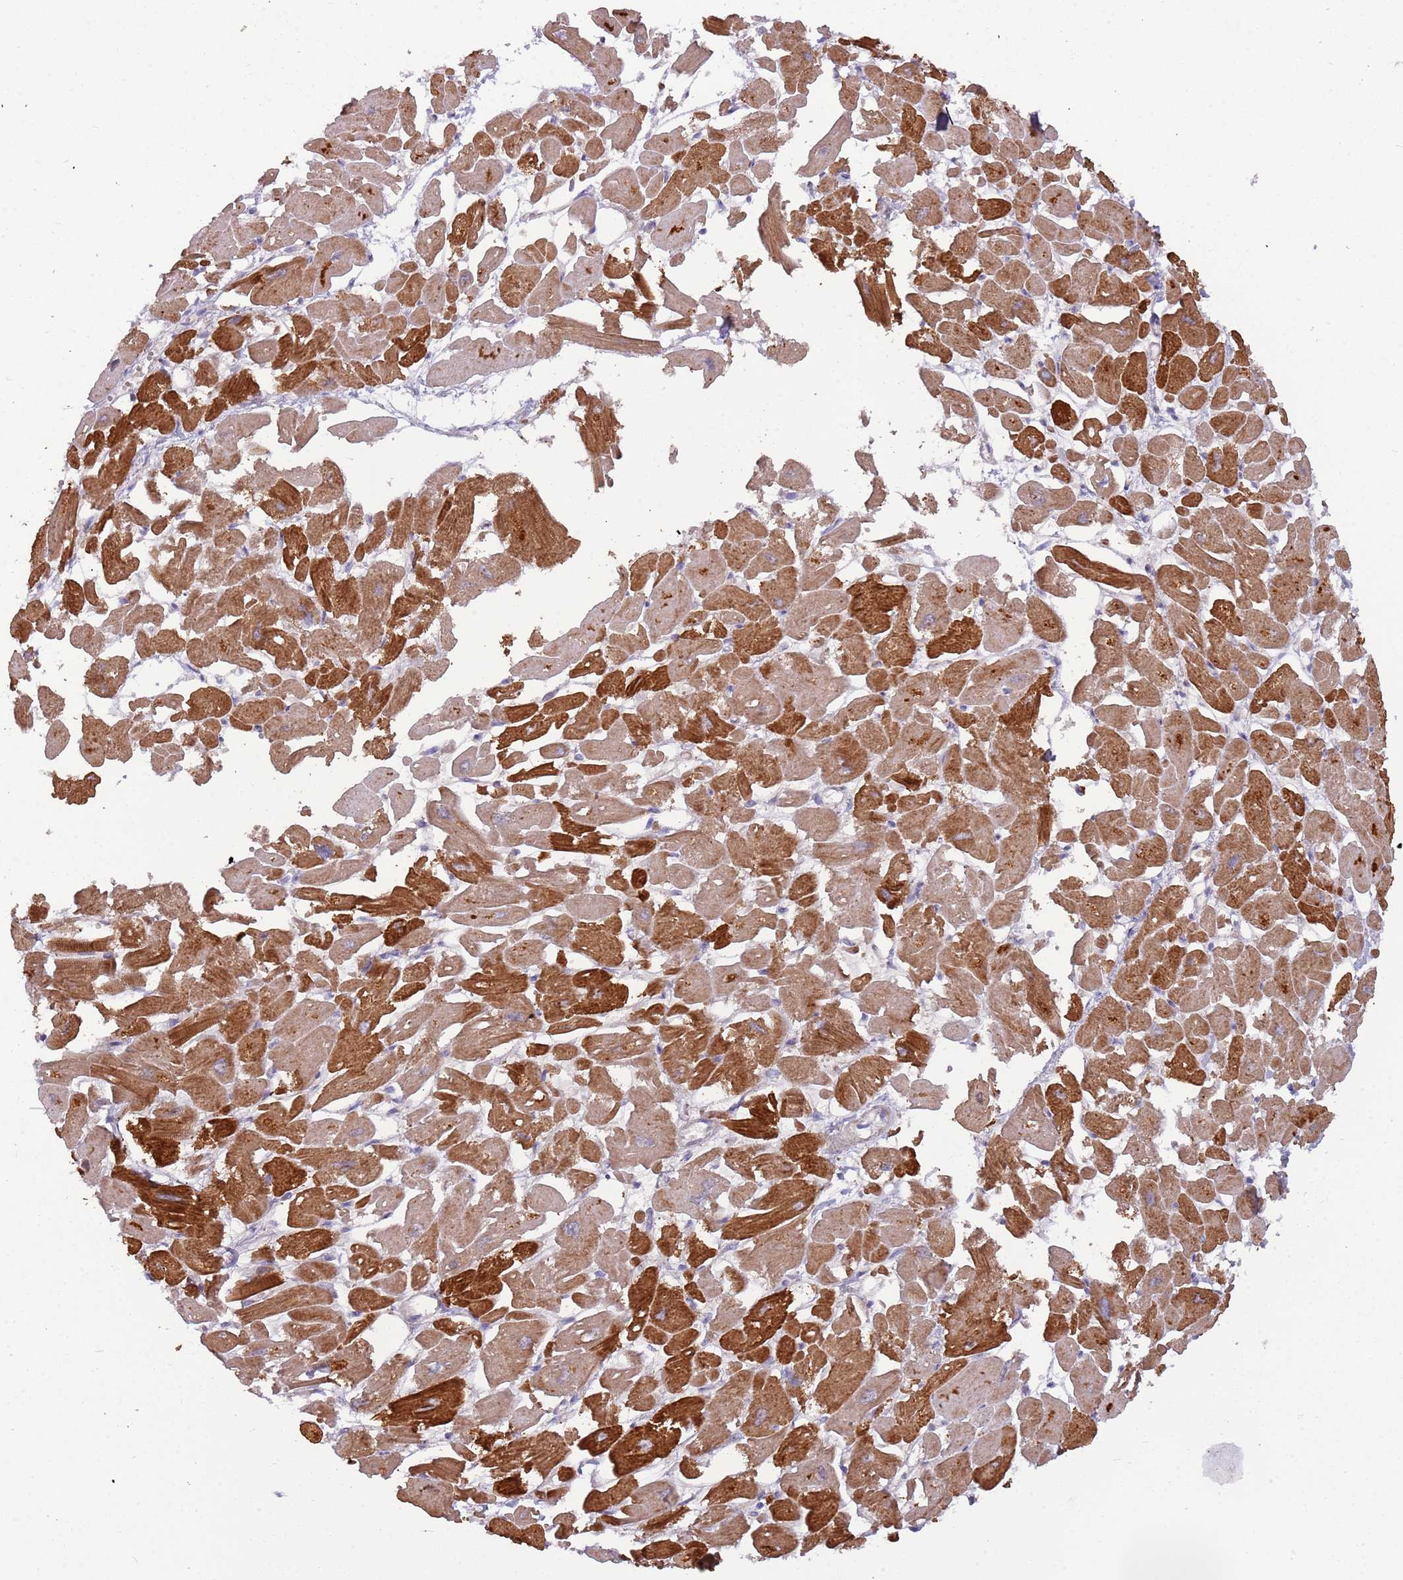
{"staining": {"intensity": "strong", "quantity": "25%-75%", "location": "cytoplasmic/membranous"}, "tissue": "heart muscle", "cell_type": "Cardiomyocytes", "image_type": "normal", "snomed": [{"axis": "morphology", "description": "Normal tissue, NOS"}, {"axis": "topography", "description": "Heart"}], "caption": "Heart muscle stained for a protein exhibits strong cytoplasmic/membranous positivity in cardiomyocytes.", "gene": "TRAPPC6B", "patient": {"sex": "male", "age": 54}}